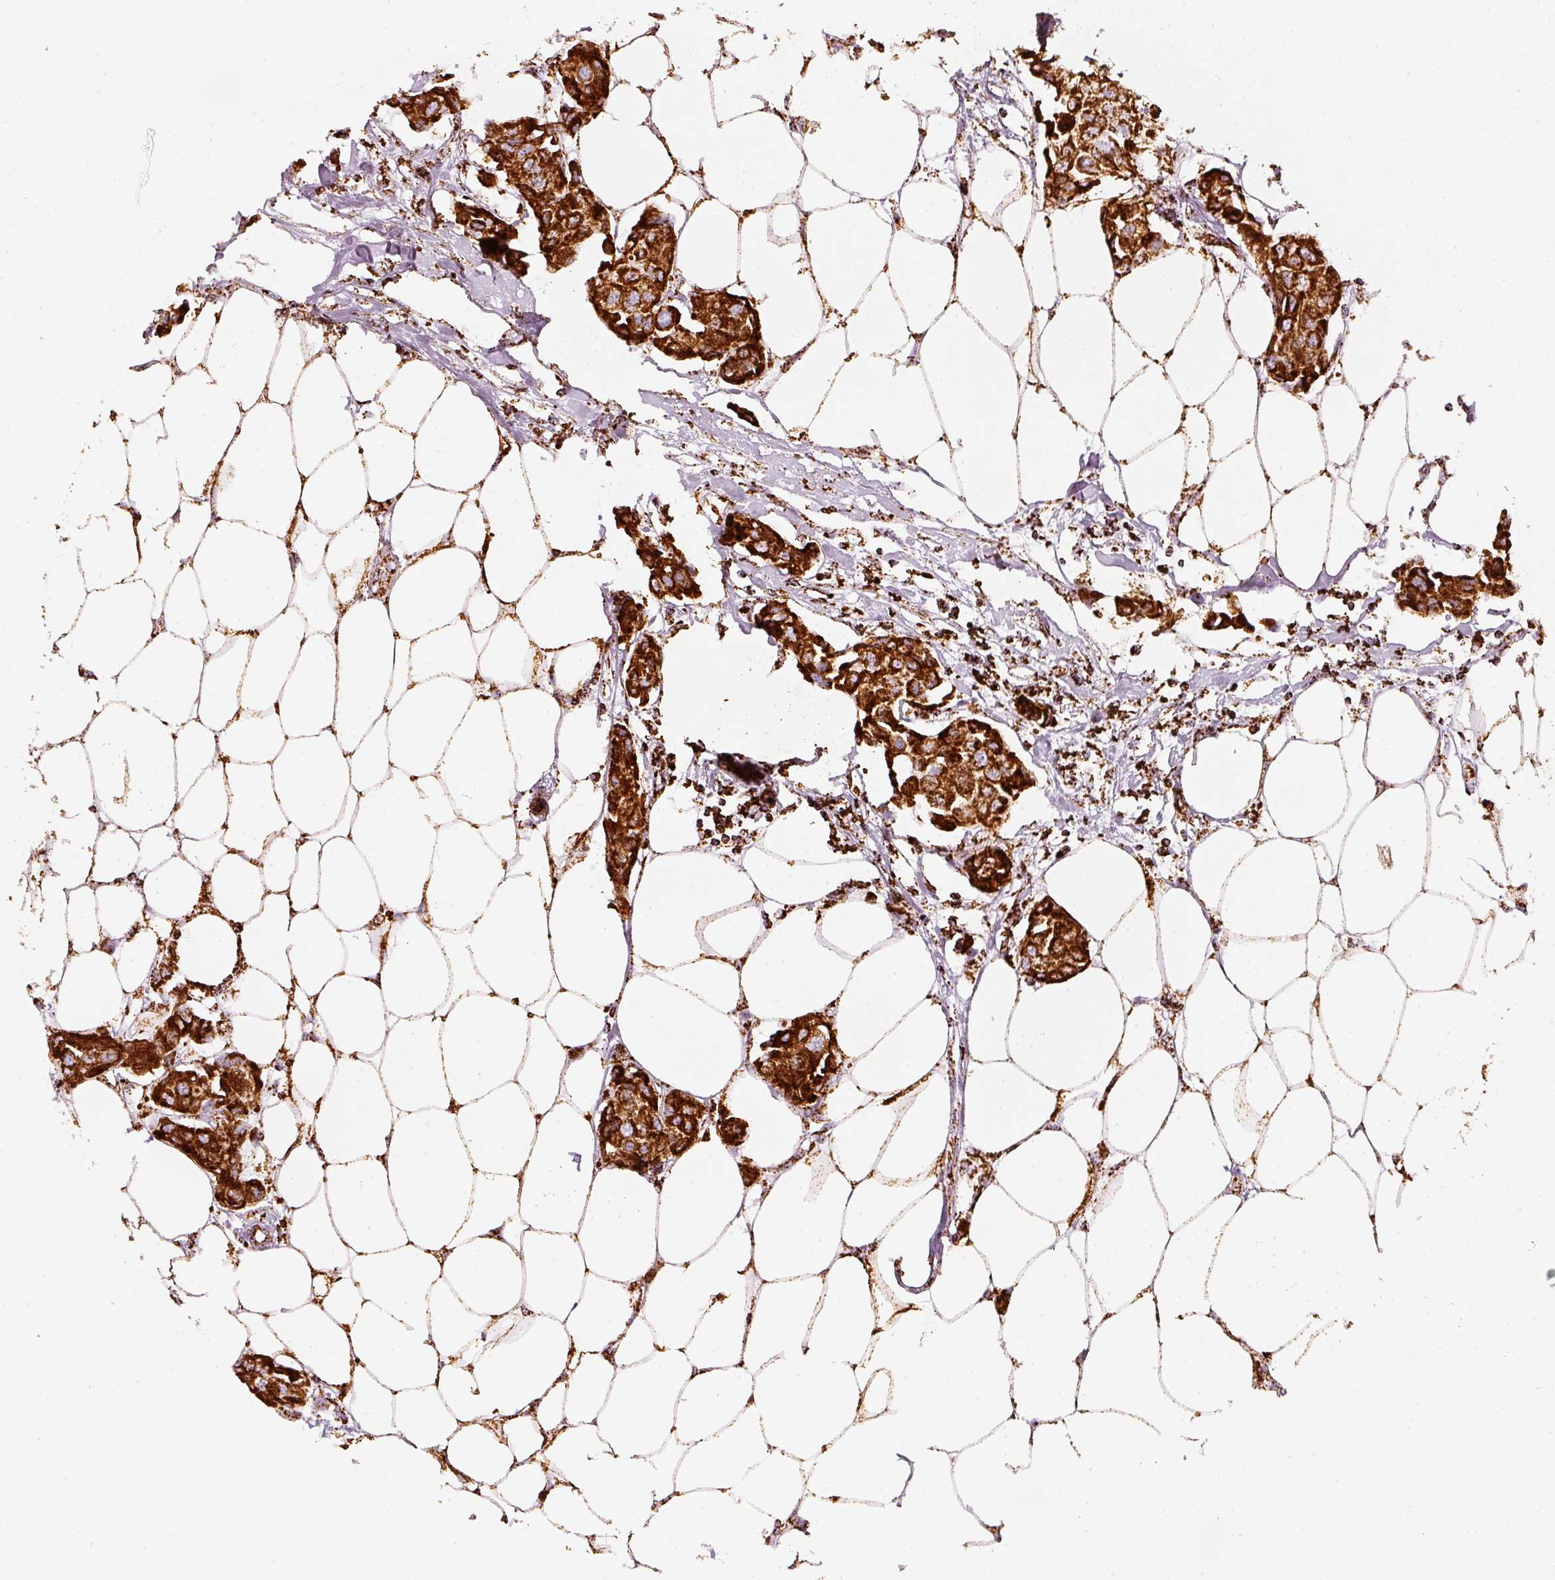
{"staining": {"intensity": "strong", "quantity": ">75%", "location": "cytoplasmic/membranous"}, "tissue": "breast cancer", "cell_type": "Tumor cells", "image_type": "cancer", "snomed": [{"axis": "morphology", "description": "Duct carcinoma"}, {"axis": "topography", "description": "Breast"}, {"axis": "topography", "description": "Lymph node"}], "caption": "Breast cancer (invasive ductal carcinoma) stained with DAB (3,3'-diaminobenzidine) IHC exhibits high levels of strong cytoplasmic/membranous expression in approximately >75% of tumor cells. The staining was performed using DAB, with brown indicating positive protein expression. Nuclei are stained blue with hematoxylin.", "gene": "MT-CO2", "patient": {"sex": "female", "age": 80}}